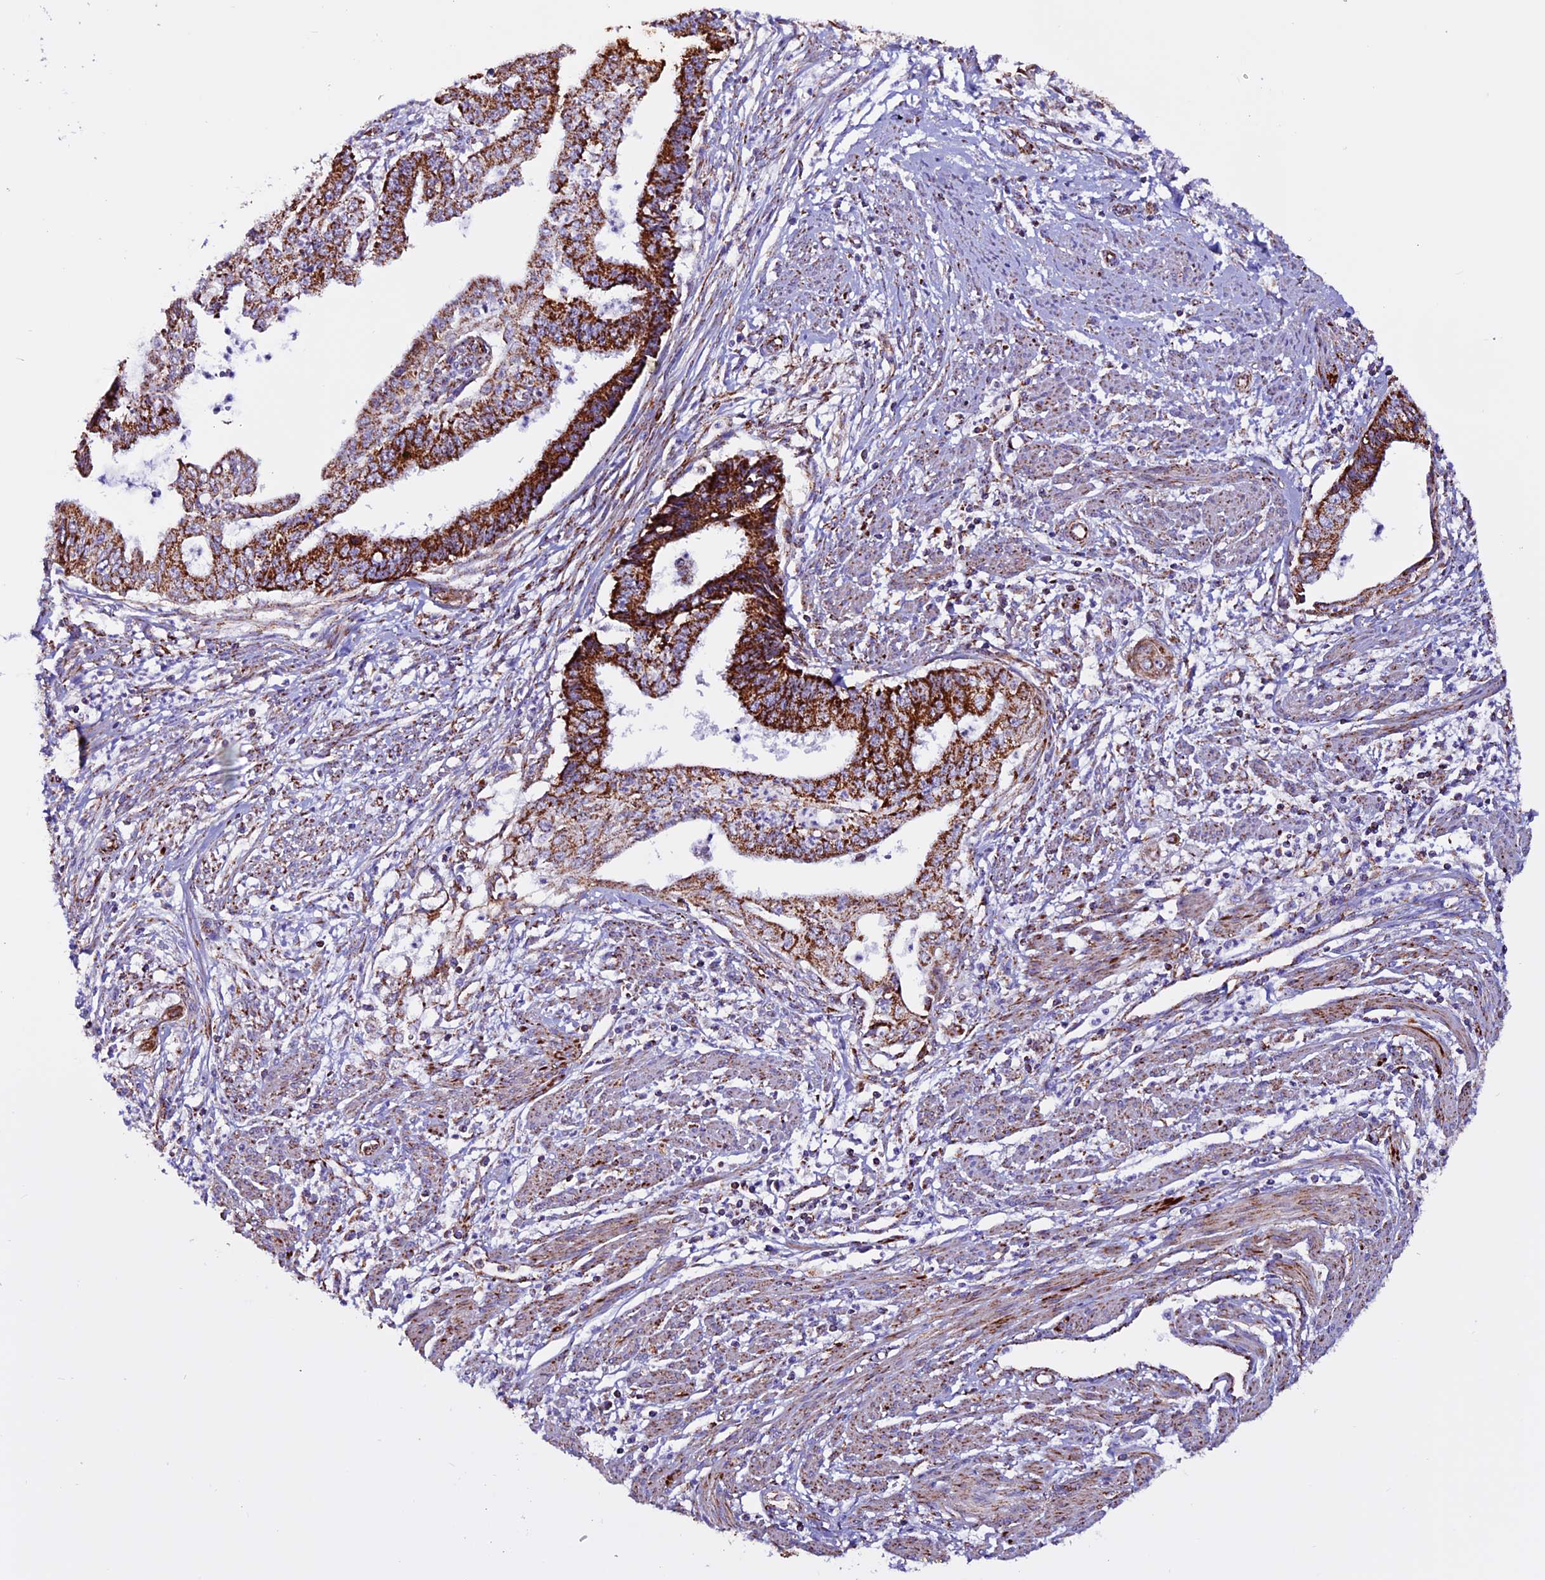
{"staining": {"intensity": "strong", "quantity": ">75%", "location": "cytoplasmic/membranous"}, "tissue": "endometrial cancer", "cell_type": "Tumor cells", "image_type": "cancer", "snomed": [{"axis": "morphology", "description": "Adenocarcinoma, NOS"}, {"axis": "topography", "description": "Endometrium"}], "caption": "Tumor cells demonstrate high levels of strong cytoplasmic/membranous expression in approximately >75% of cells in endometrial adenocarcinoma. (DAB IHC, brown staining for protein, blue staining for nuclei).", "gene": "CX3CL1", "patient": {"sex": "female", "age": 73}}